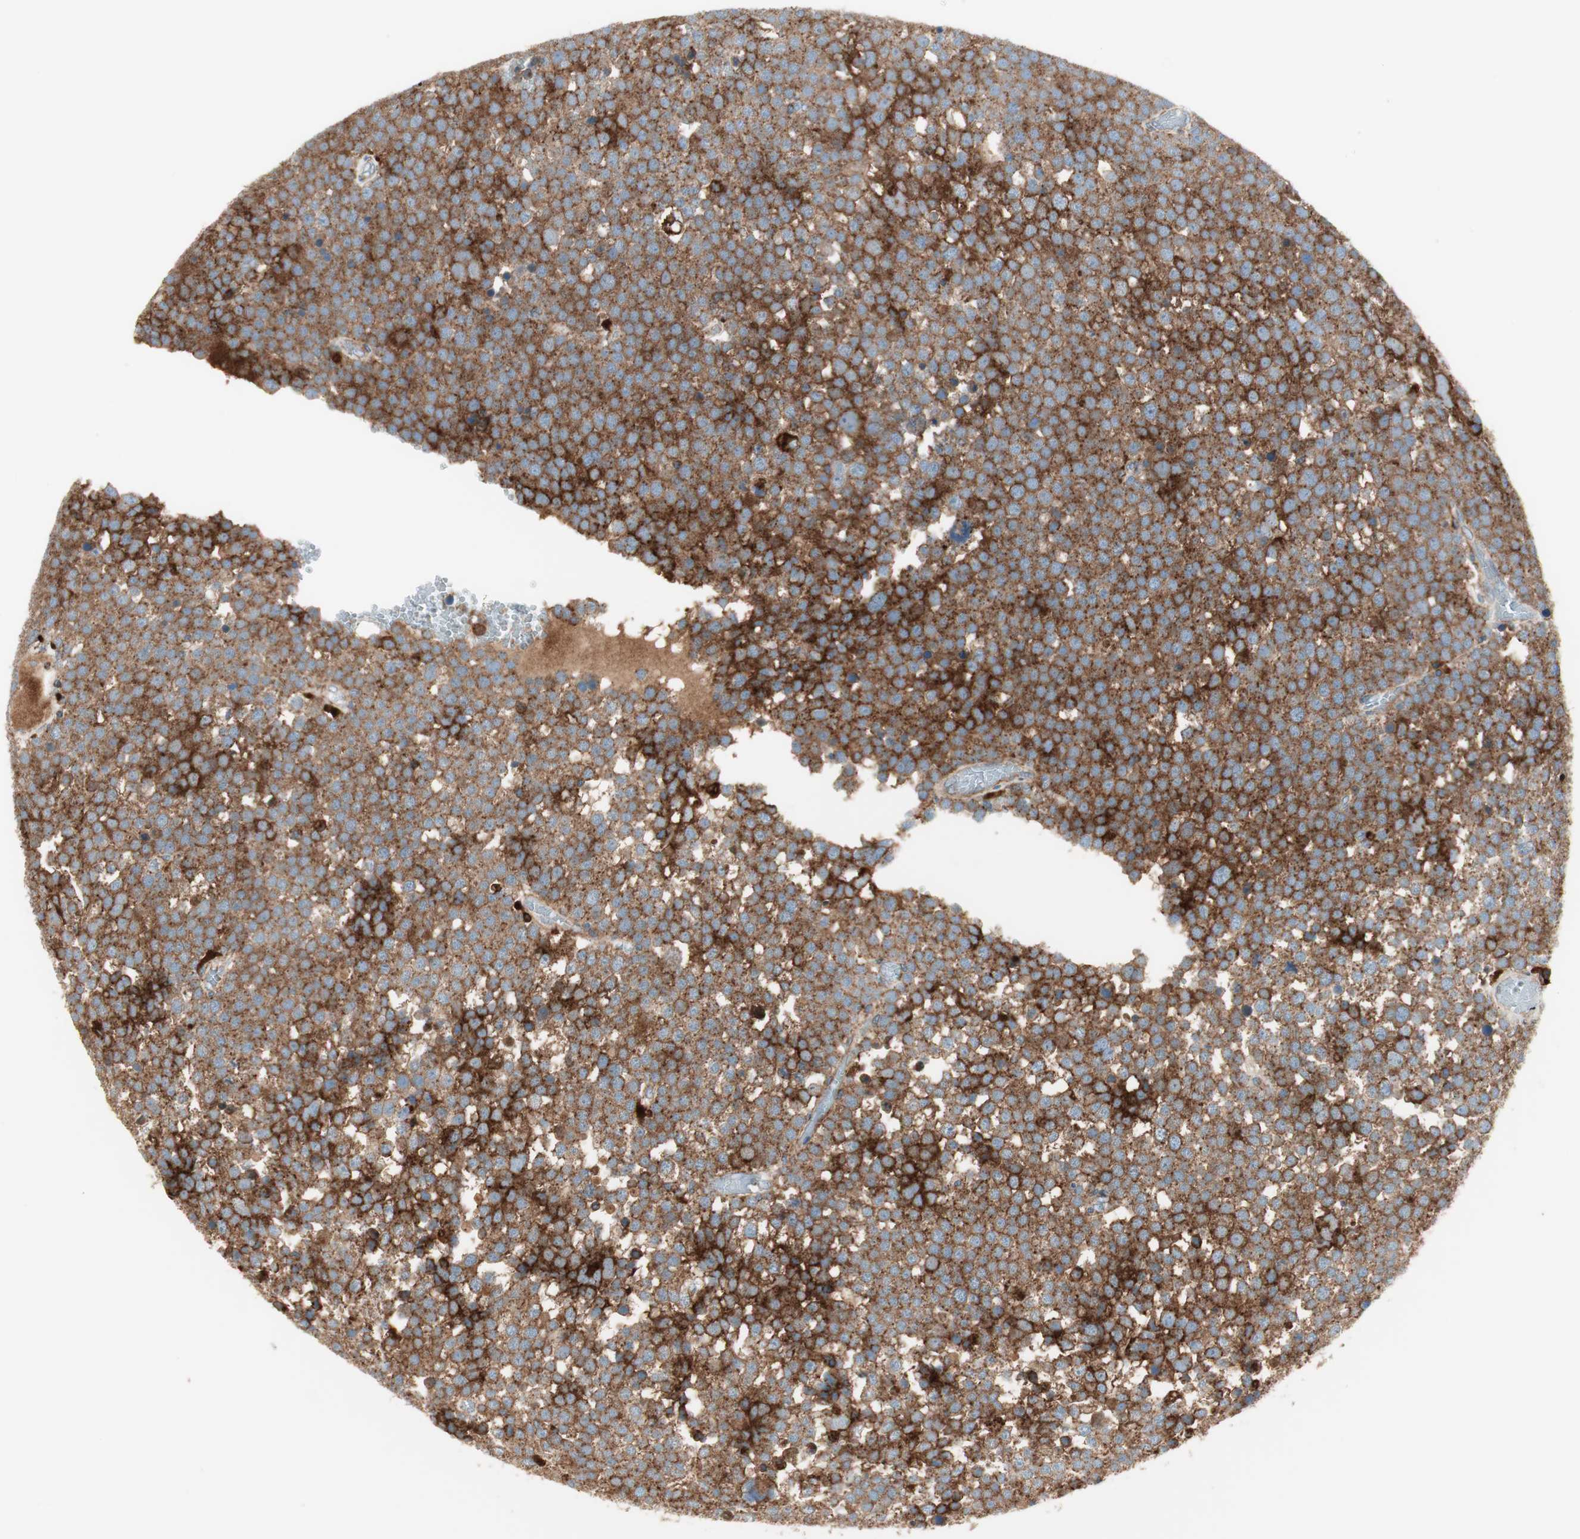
{"staining": {"intensity": "moderate", "quantity": "25%-75%", "location": "cytoplasmic/membranous"}, "tissue": "testis cancer", "cell_type": "Tumor cells", "image_type": "cancer", "snomed": [{"axis": "morphology", "description": "Seminoma, NOS"}, {"axis": "topography", "description": "Testis"}], "caption": "Testis cancer was stained to show a protein in brown. There is medium levels of moderate cytoplasmic/membranous positivity in approximately 25%-75% of tumor cells.", "gene": "ATP6V1G1", "patient": {"sex": "male", "age": 71}}